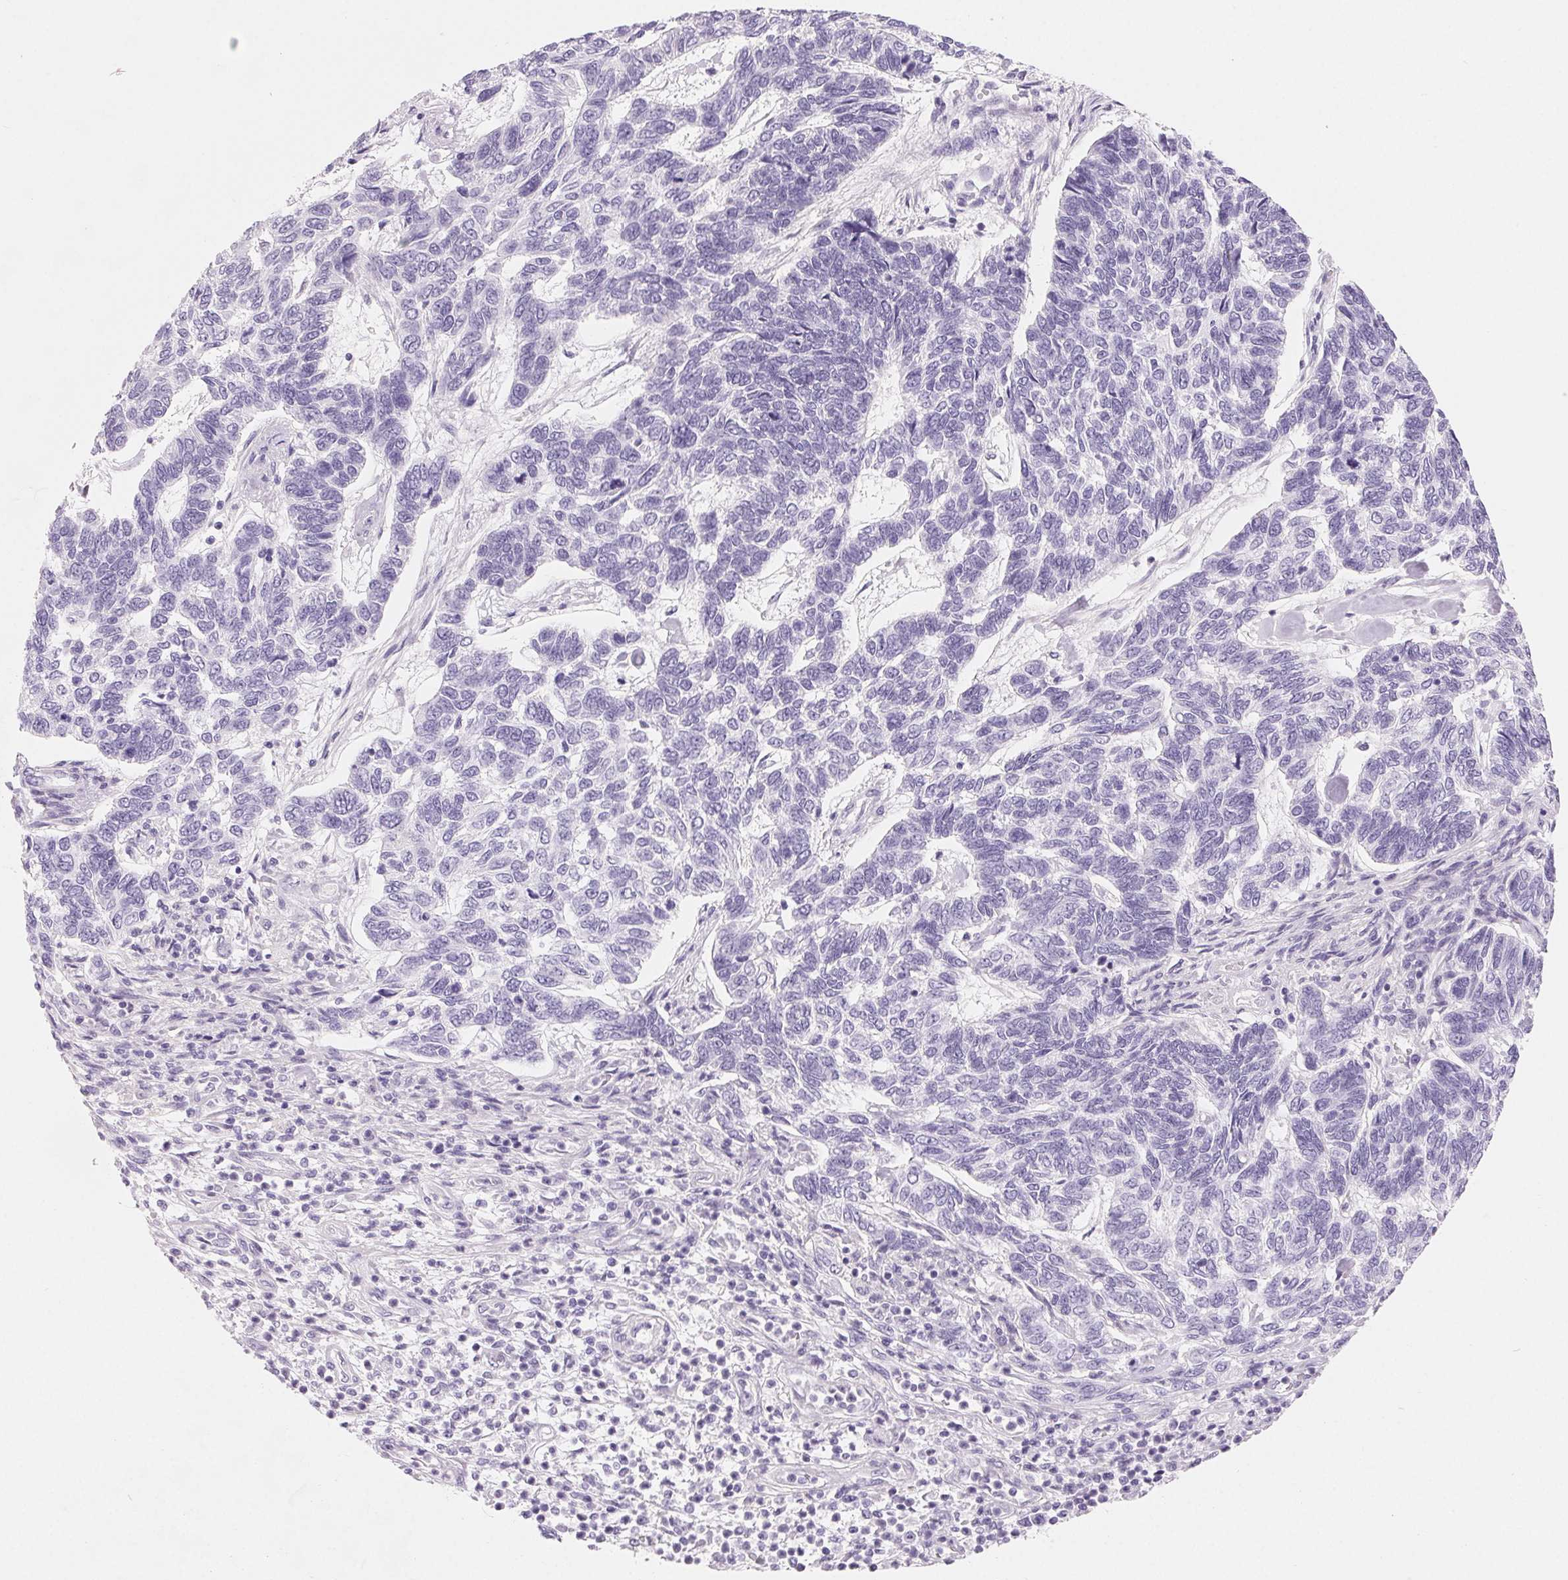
{"staining": {"intensity": "negative", "quantity": "none", "location": "none"}, "tissue": "skin cancer", "cell_type": "Tumor cells", "image_type": "cancer", "snomed": [{"axis": "morphology", "description": "Basal cell carcinoma"}, {"axis": "topography", "description": "Skin"}], "caption": "This is an immunohistochemistry image of skin basal cell carcinoma. There is no positivity in tumor cells.", "gene": "SPACA5B", "patient": {"sex": "female", "age": 65}}